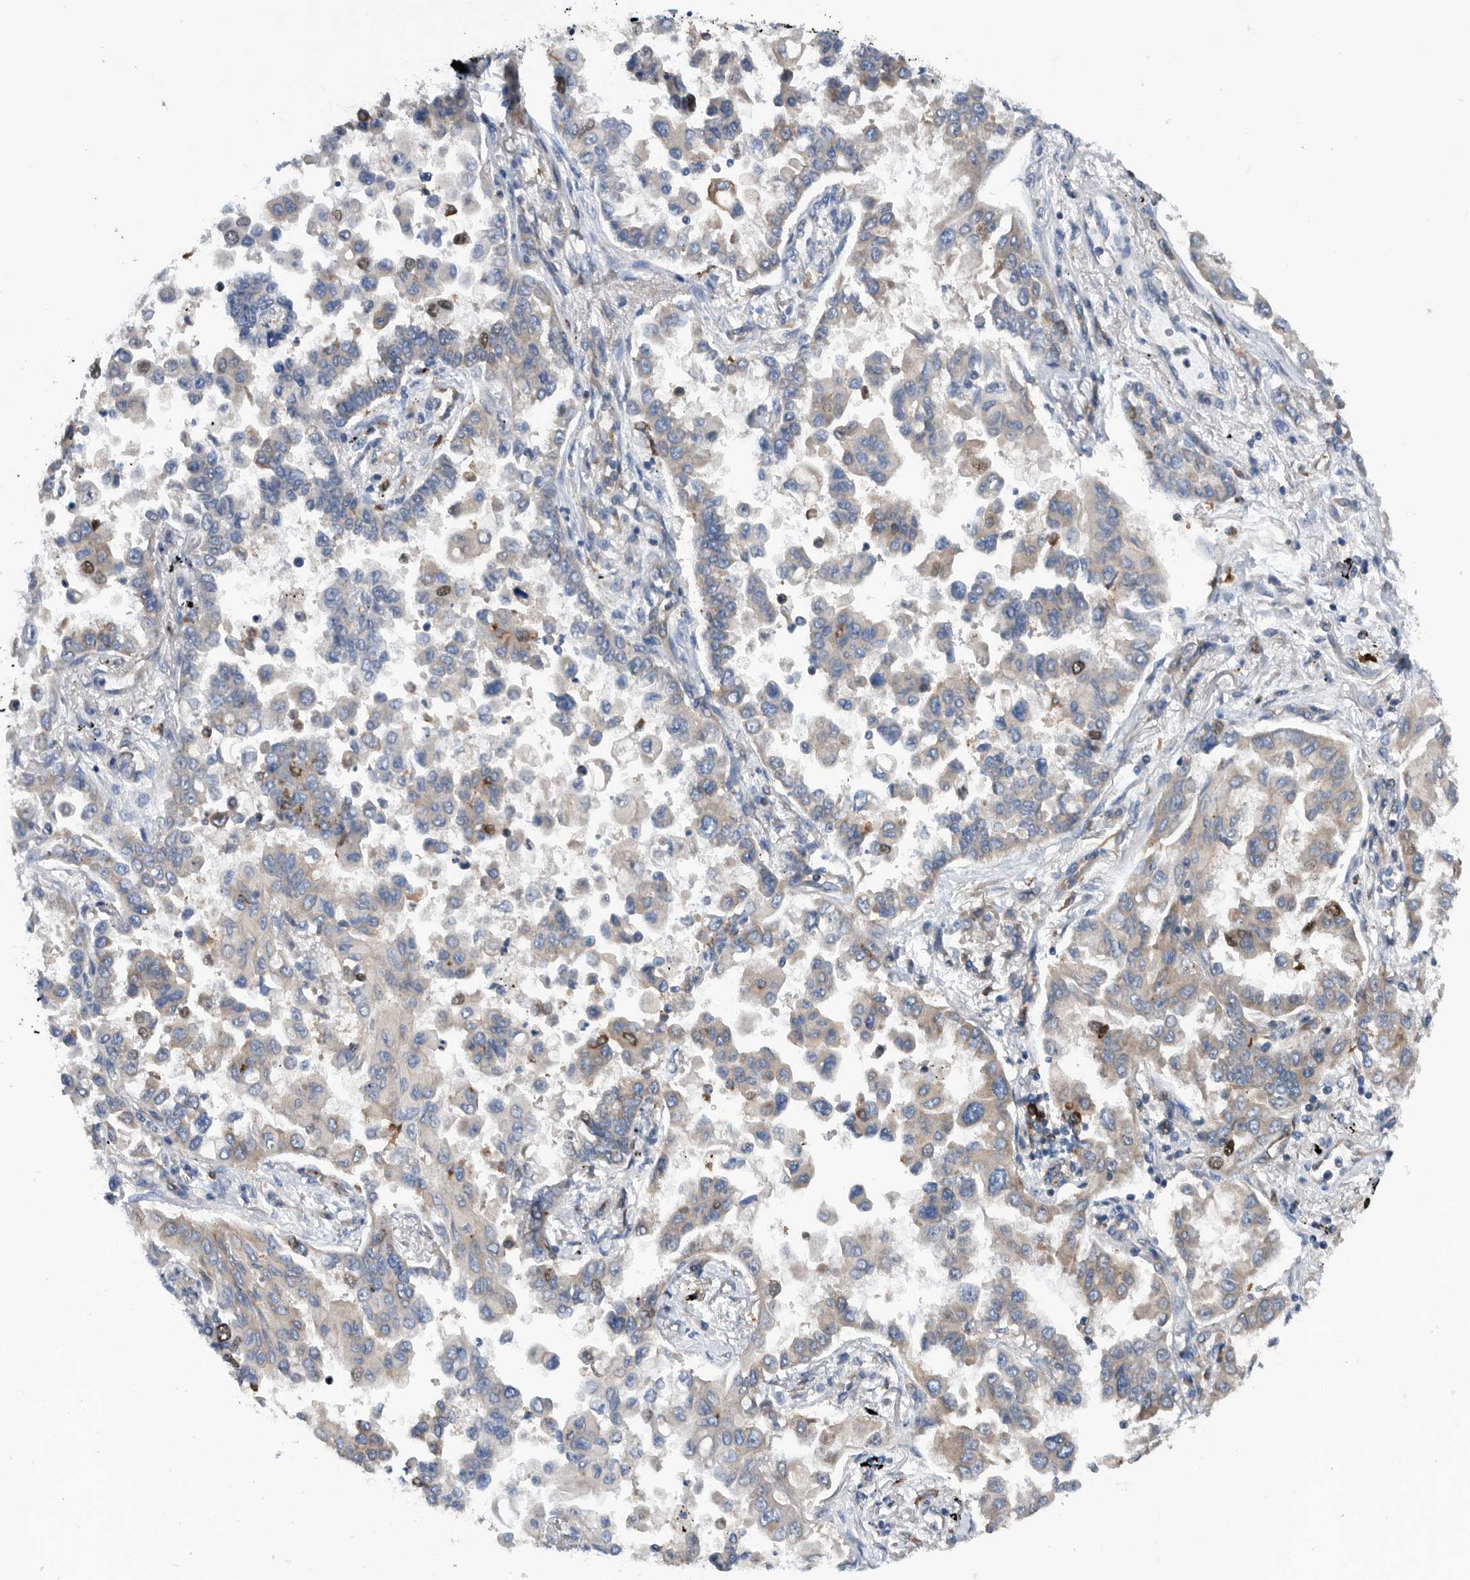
{"staining": {"intensity": "weak", "quantity": "25%-75%", "location": "cytoplasmic/membranous"}, "tissue": "lung cancer", "cell_type": "Tumor cells", "image_type": "cancer", "snomed": [{"axis": "morphology", "description": "Adenocarcinoma, NOS"}, {"axis": "topography", "description": "Lung"}], "caption": "A histopathology image showing weak cytoplasmic/membranous positivity in approximately 25%-75% of tumor cells in adenocarcinoma (lung), as visualized by brown immunohistochemical staining.", "gene": "ATAD2", "patient": {"sex": "female", "age": 67}}